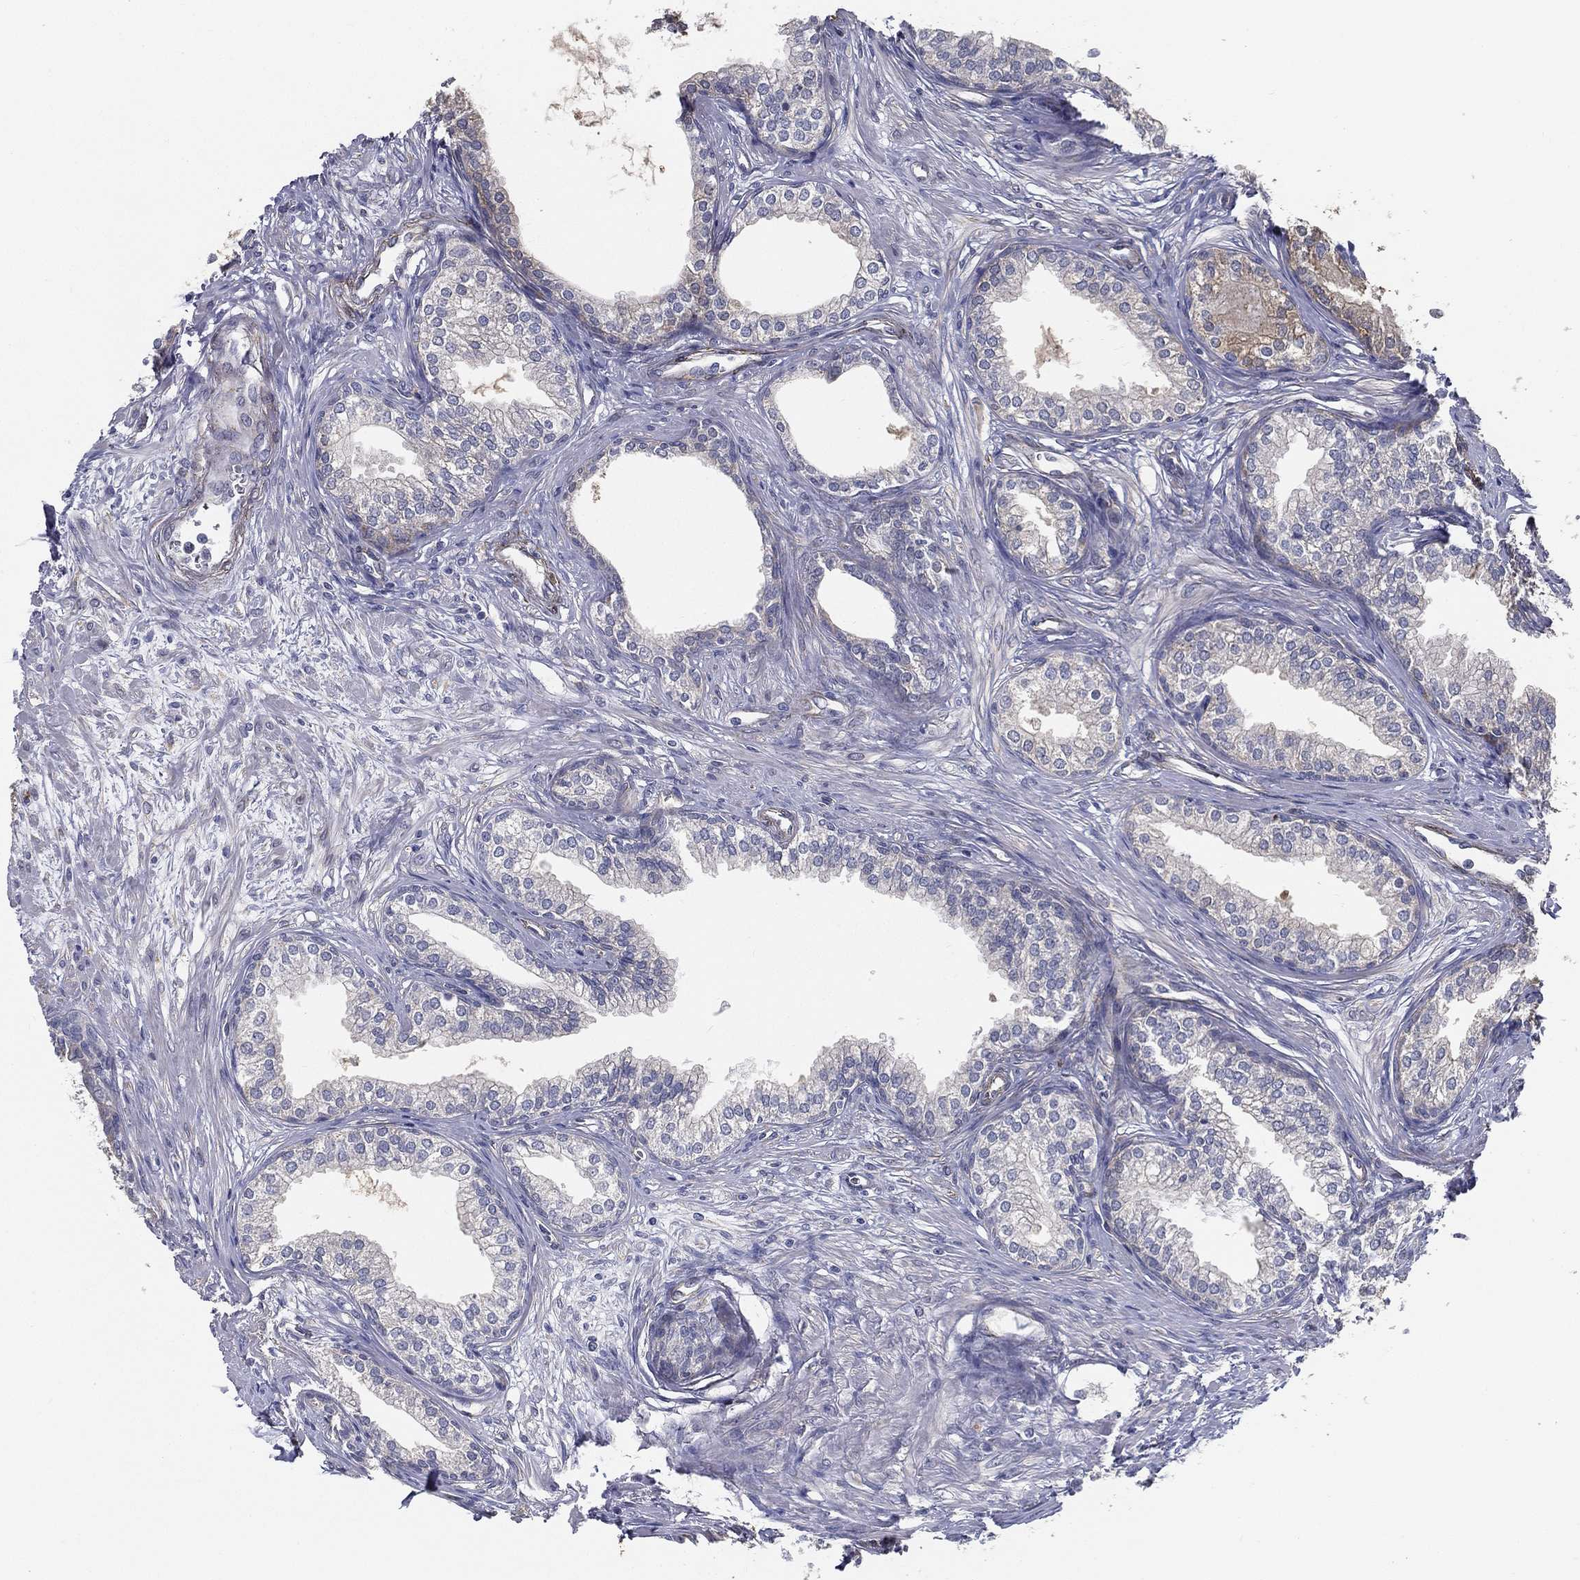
{"staining": {"intensity": "negative", "quantity": "none", "location": "none"}, "tissue": "prostate", "cell_type": "Glandular cells", "image_type": "normal", "snomed": [{"axis": "morphology", "description": "Normal tissue, NOS"}, {"axis": "topography", "description": "Prostate"}], "caption": "Immunohistochemistry image of benign human prostate stained for a protein (brown), which shows no staining in glandular cells.", "gene": "LRRC56", "patient": {"sex": "male", "age": 65}}